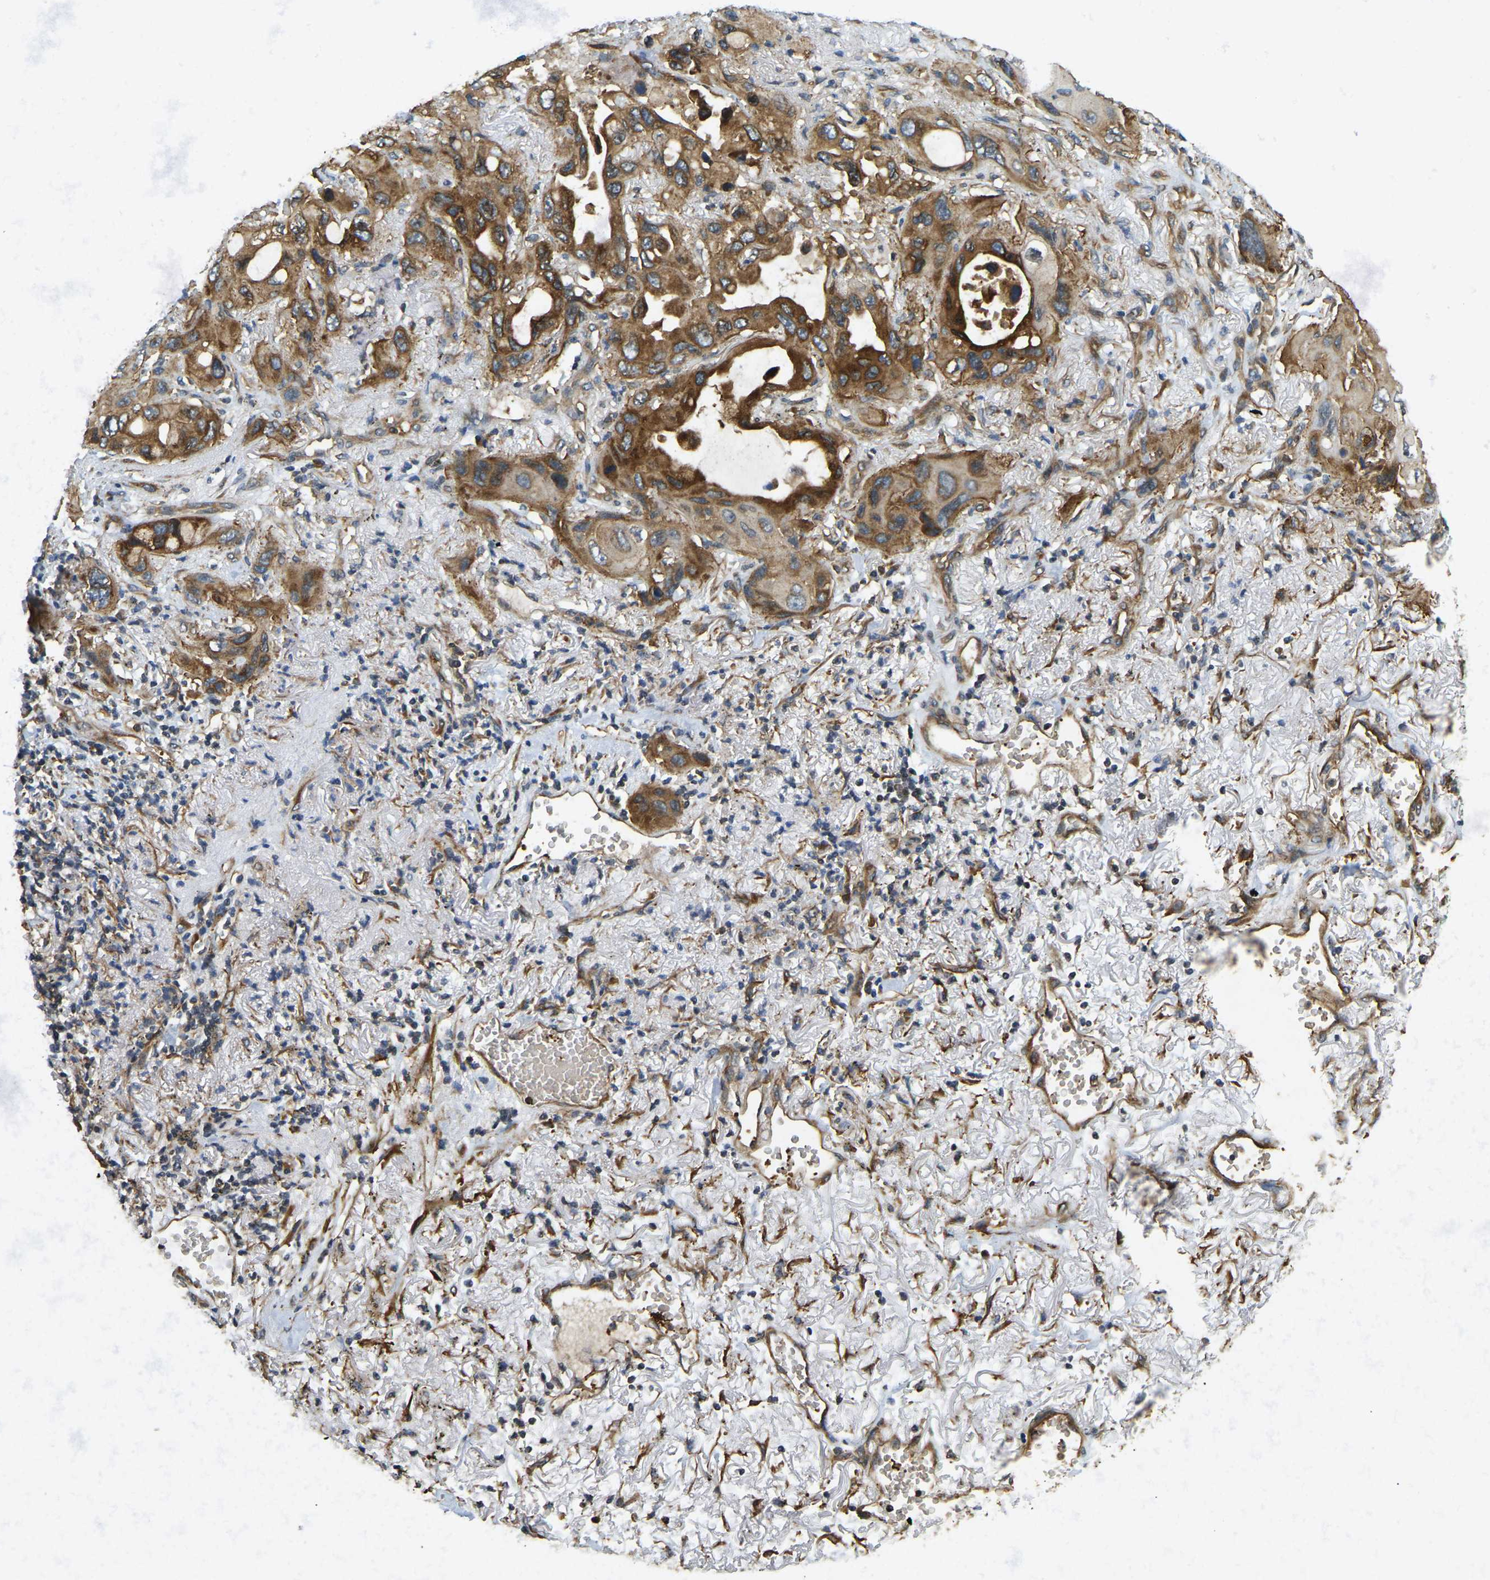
{"staining": {"intensity": "strong", "quantity": ">75%", "location": "cytoplasmic/membranous"}, "tissue": "lung cancer", "cell_type": "Tumor cells", "image_type": "cancer", "snomed": [{"axis": "morphology", "description": "Squamous cell carcinoma, NOS"}, {"axis": "topography", "description": "Lung"}], "caption": "Tumor cells demonstrate high levels of strong cytoplasmic/membranous expression in about >75% of cells in squamous cell carcinoma (lung). (brown staining indicates protein expression, while blue staining denotes nuclei).", "gene": "ERGIC1", "patient": {"sex": "female", "age": 73}}